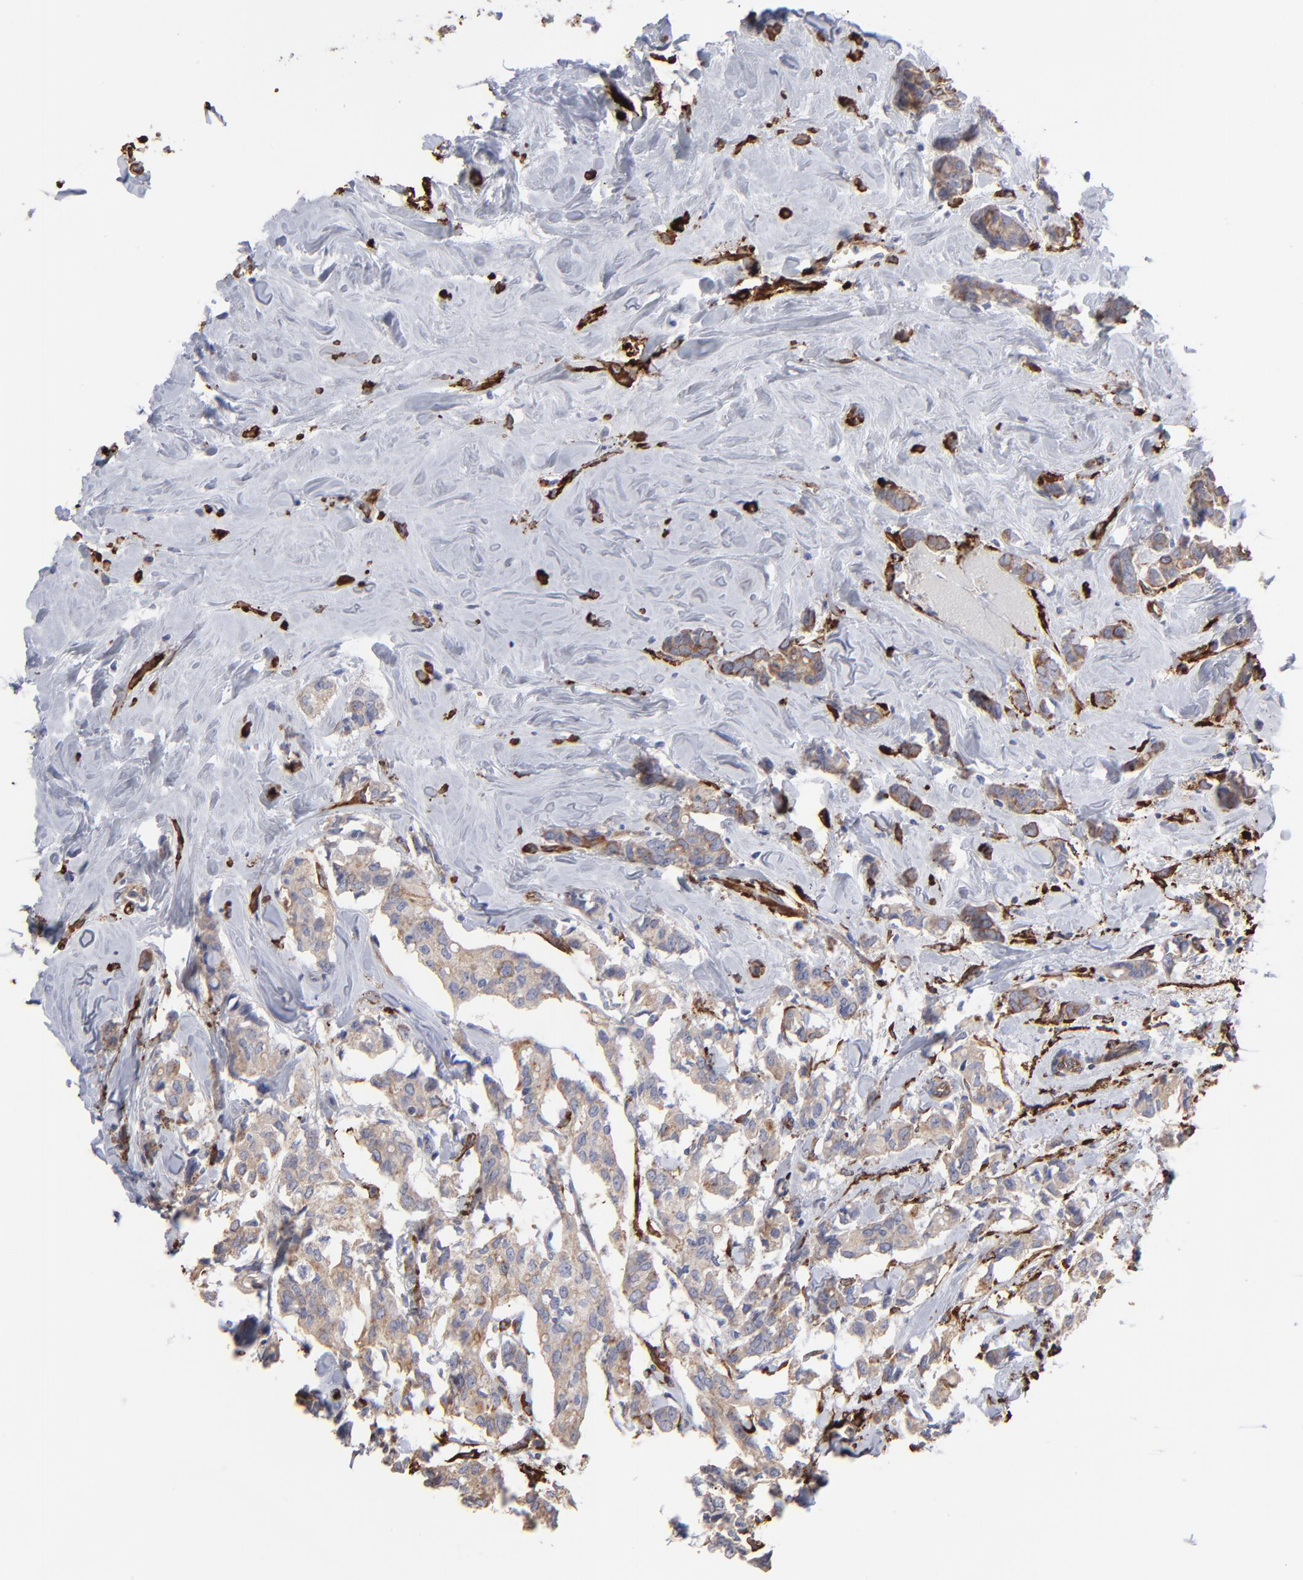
{"staining": {"intensity": "weak", "quantity": ">75%", "location": "cytoplasmic/membranous"}, "tissue": "breast cancer", "cell_type": "Tumor cells", "image_type": "cancer", "snomed": [{"axis": "morphology", "description": "Duct carcinoma"}, {"axis": "topography", "description": "Breast"}], "caption": "DAB immunohistochemical staining of human breast cancer (intraductal carcinoma) demonstrates weak cytoplasmic/membranous protein positivity in approximately >75% of tumor cells.", "gene": "CILP", "patient": {"sex": "female", "age": 84}}